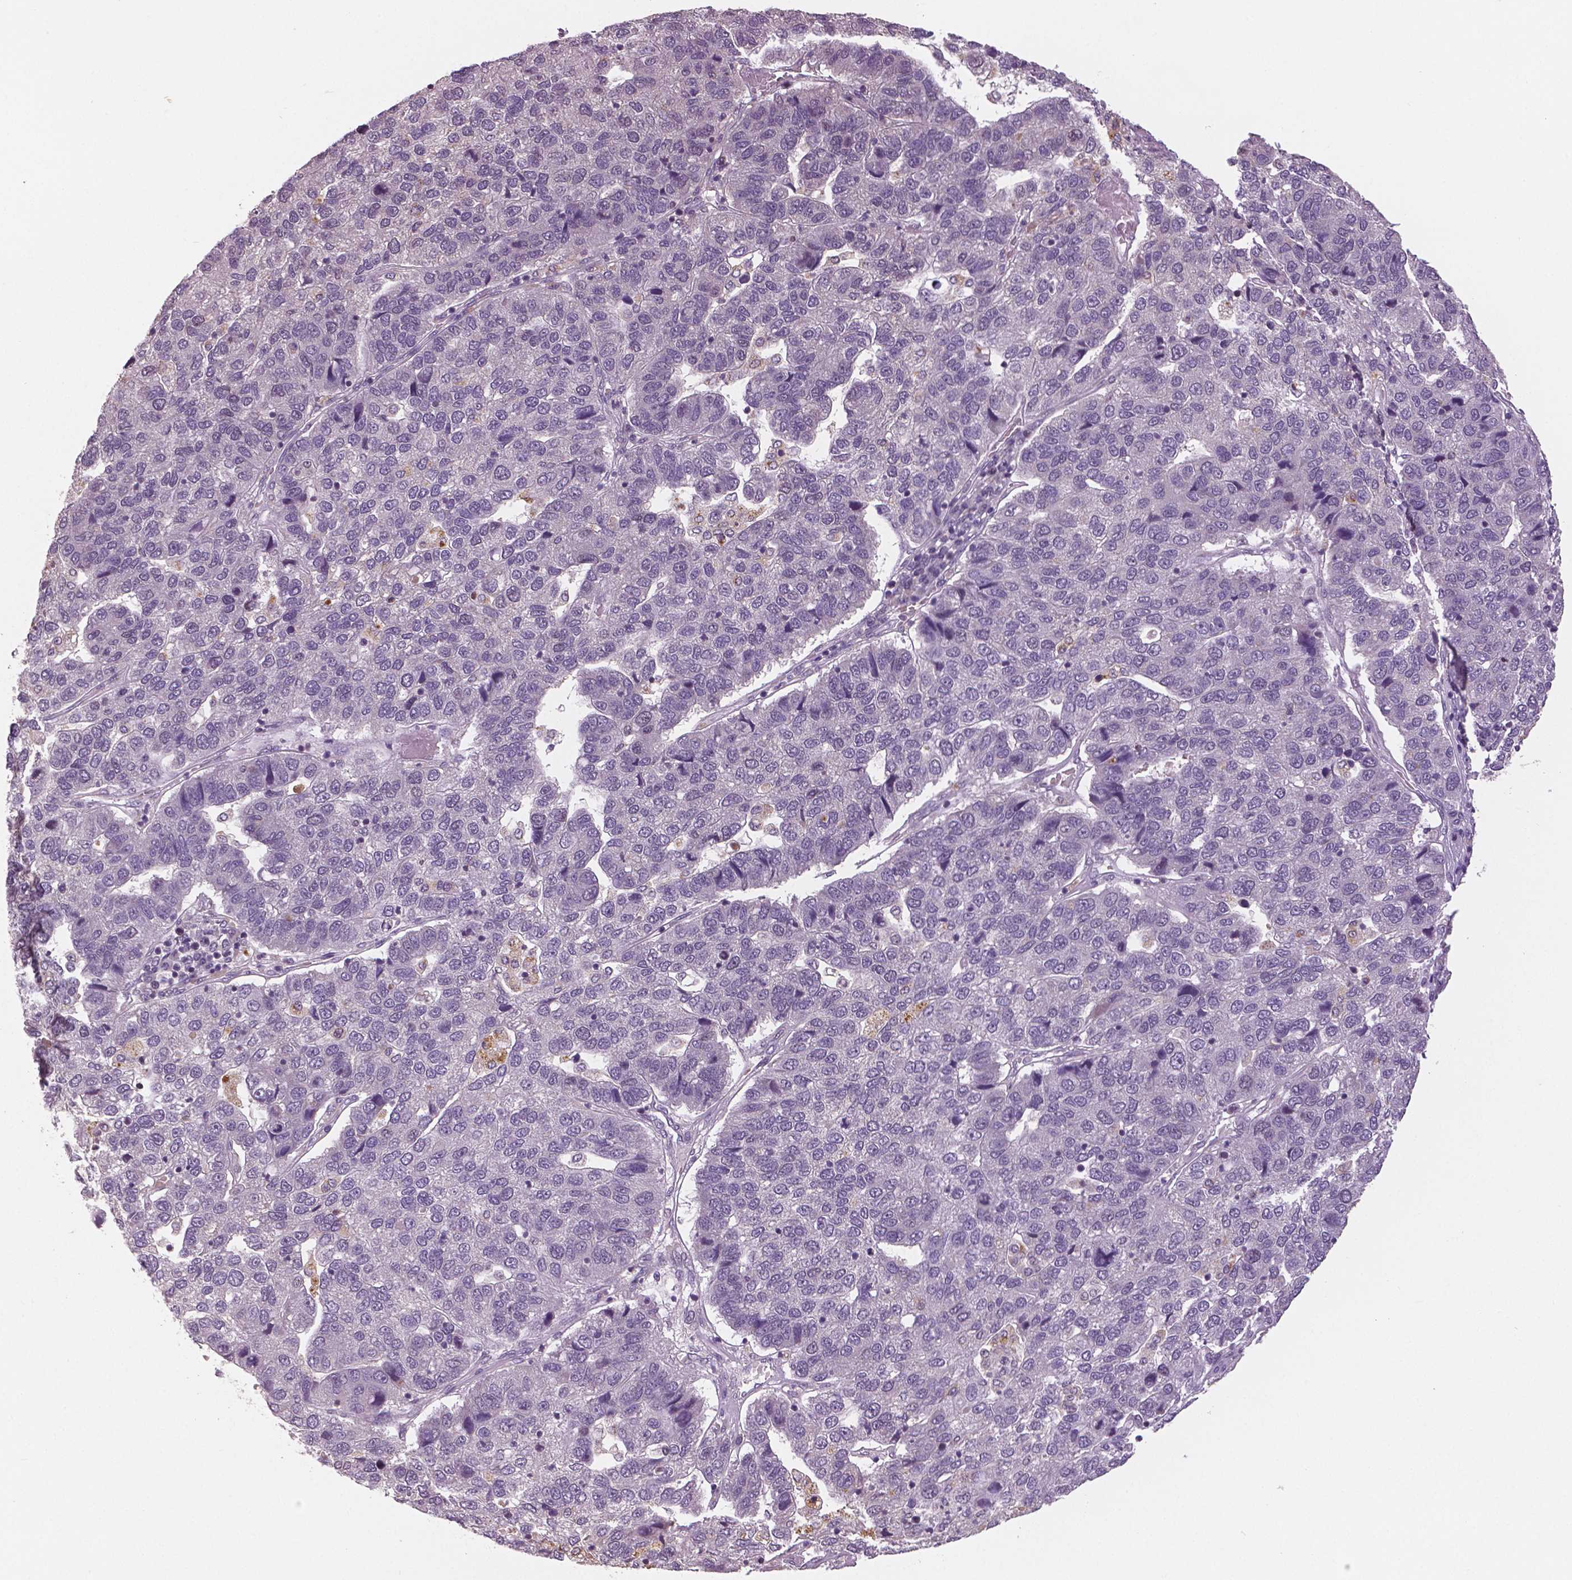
{"staining": {"intensity": "negative", "quantity": "none", "location": "none"}, "tissue": "pancreatic cancer", "cell_type": "Tumor cells", "image_type": "cancer", "snomed": [{"axis": "morphology", "description": "Adenocarcinoma, NOS"}, {"axis": "topography", "description": "Pancreas"}], "caption": "A photomicrograph of pancreatic cancer stained for a protein reveals no brown staining in tumor cells.", "gene": "MKI67", "patient": {"sex": "female", "age": 61}}